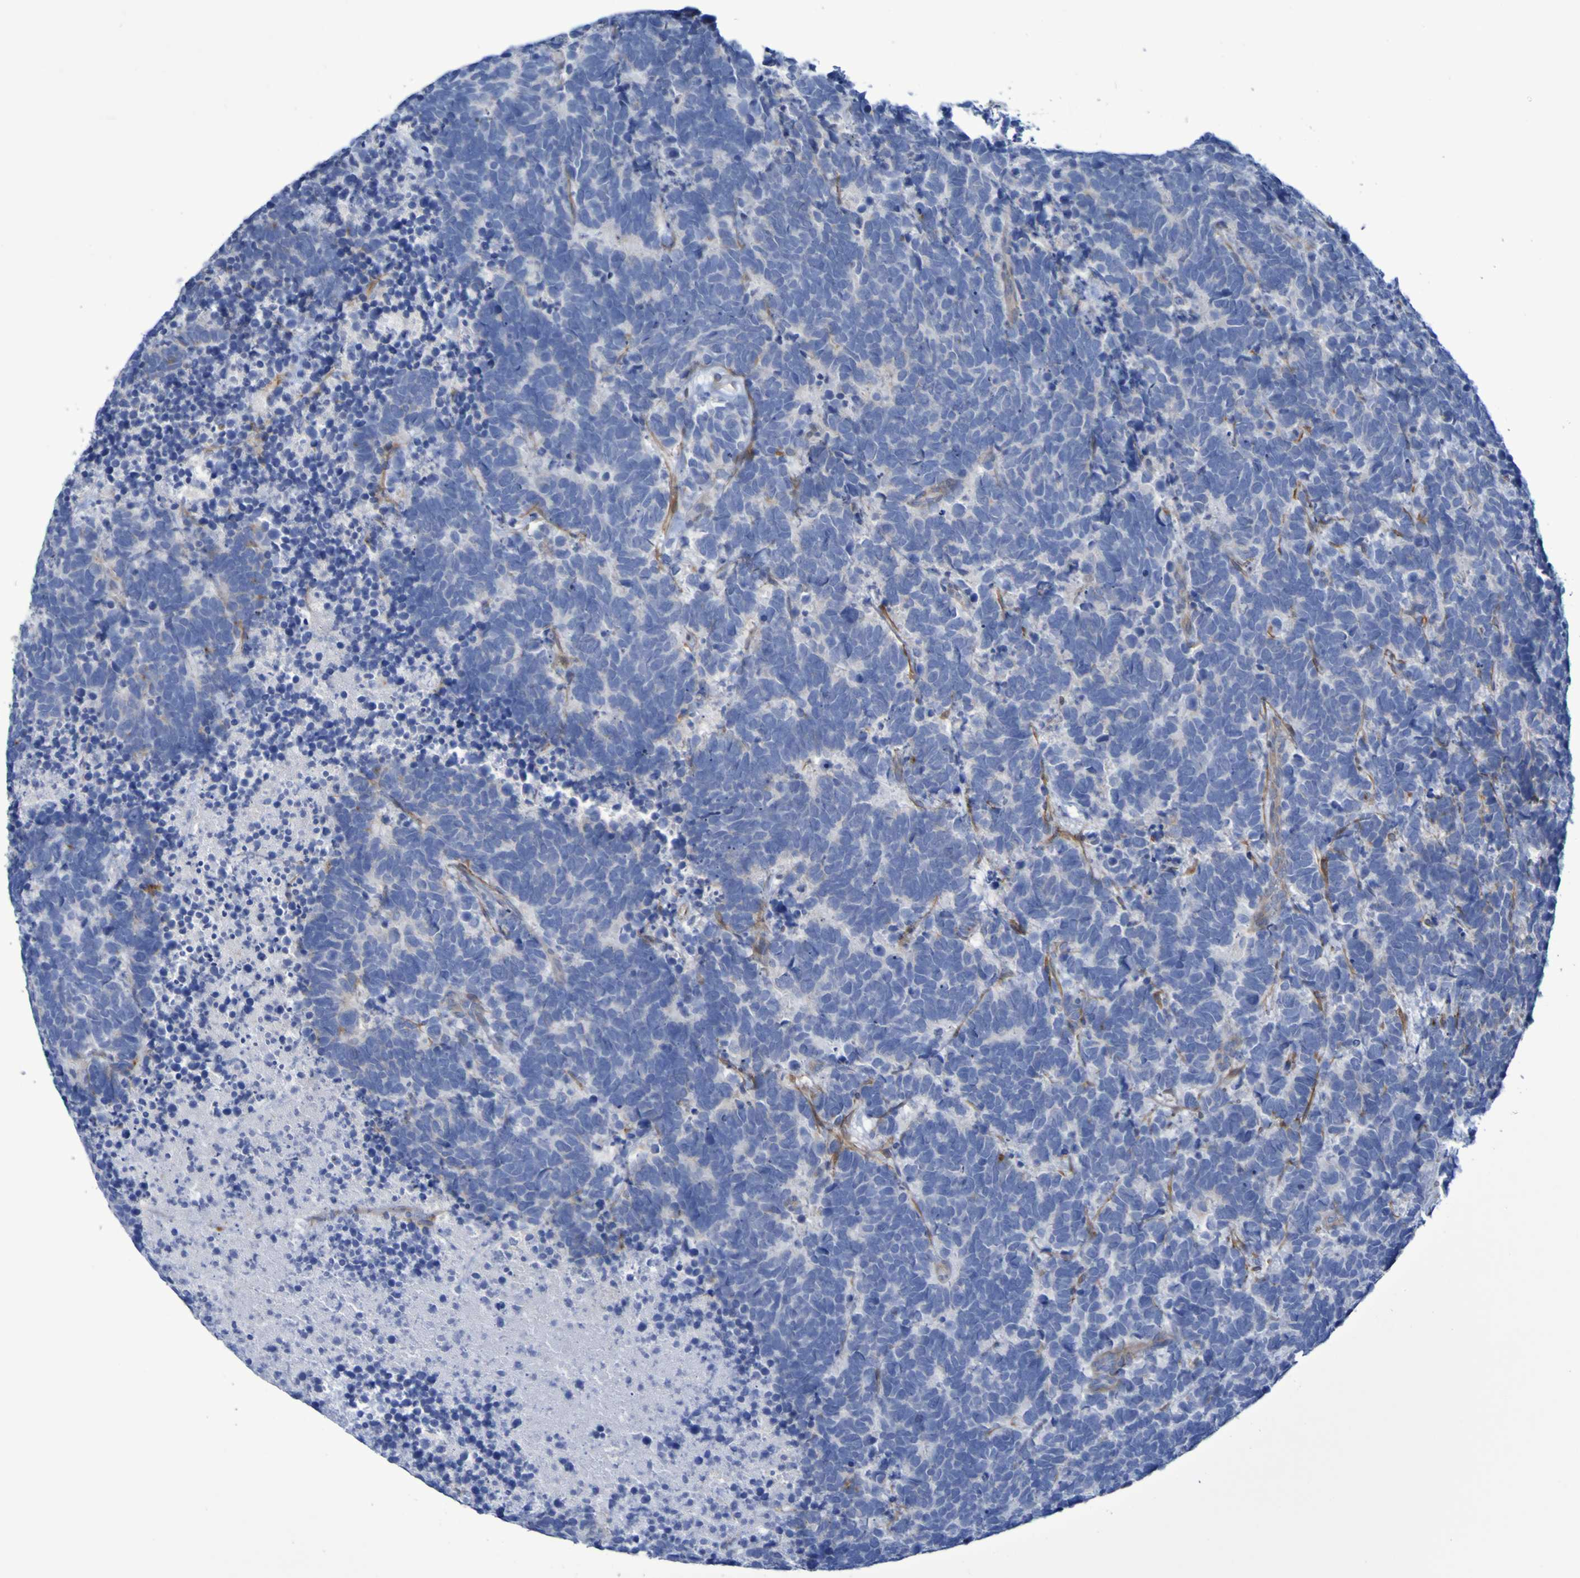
{"staining": {"intensity": "negative", "quantity": "none", "location": "none"}, "tissue": "carcinoid", "cell_type": "Tumor cells", "image_type": "cancer", "snomed": [{"axis": "morphology", "description": "Carcinoma, NOS"}, {"axis": "morphology", "description": "Carcinoid, malignant, NOS"}, {"axis": "topography", "description": "Urinary bladder"}], "caption": "Tumor cells show no significant protein staining in malignant carcinoid. Nuclei are stained in blue.", "gene": "LPP", "patient": {"sex": "male", "age": 57}}